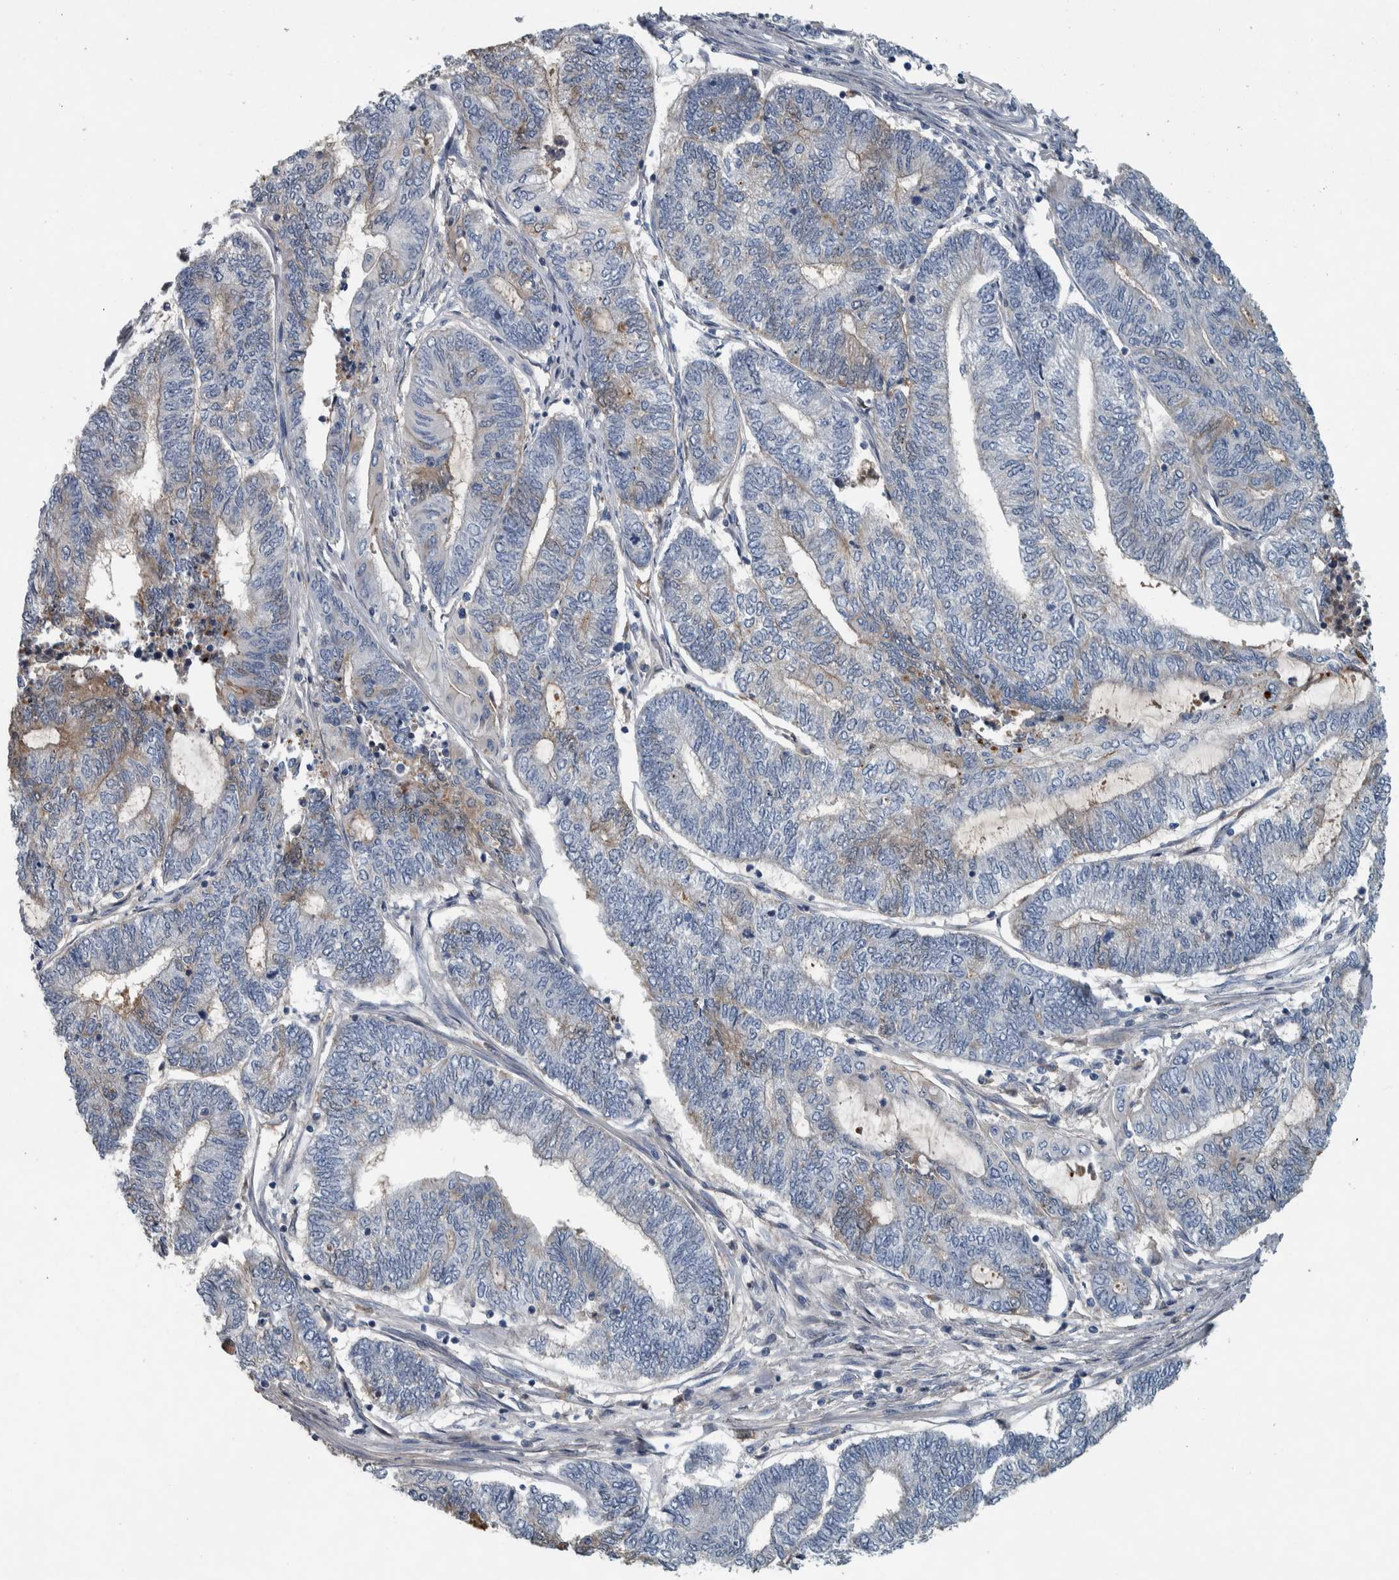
{"staining": {"intensity": "negative", "quantity": "none", "location": "none"}, "tissue": "endometrial cancer", "cell_type": "Tumor cells", "image_type": "cancer", "snomed": [{"axis": "morphology", "description": "Adenocarcinoma, NOS"}, {"axis": "topography", "description": "Uterus"}, {"axis": "topography", "description": "Endometrium"}], "caption": "DAB (3,3'-diaminobenzidine) immunohistochemical staining of endometrial adenocarcinoma exhibits no significant staining in tumor cells.", "gene": "SERPINC1", "patient": {"sex": "female", "age": 70}}